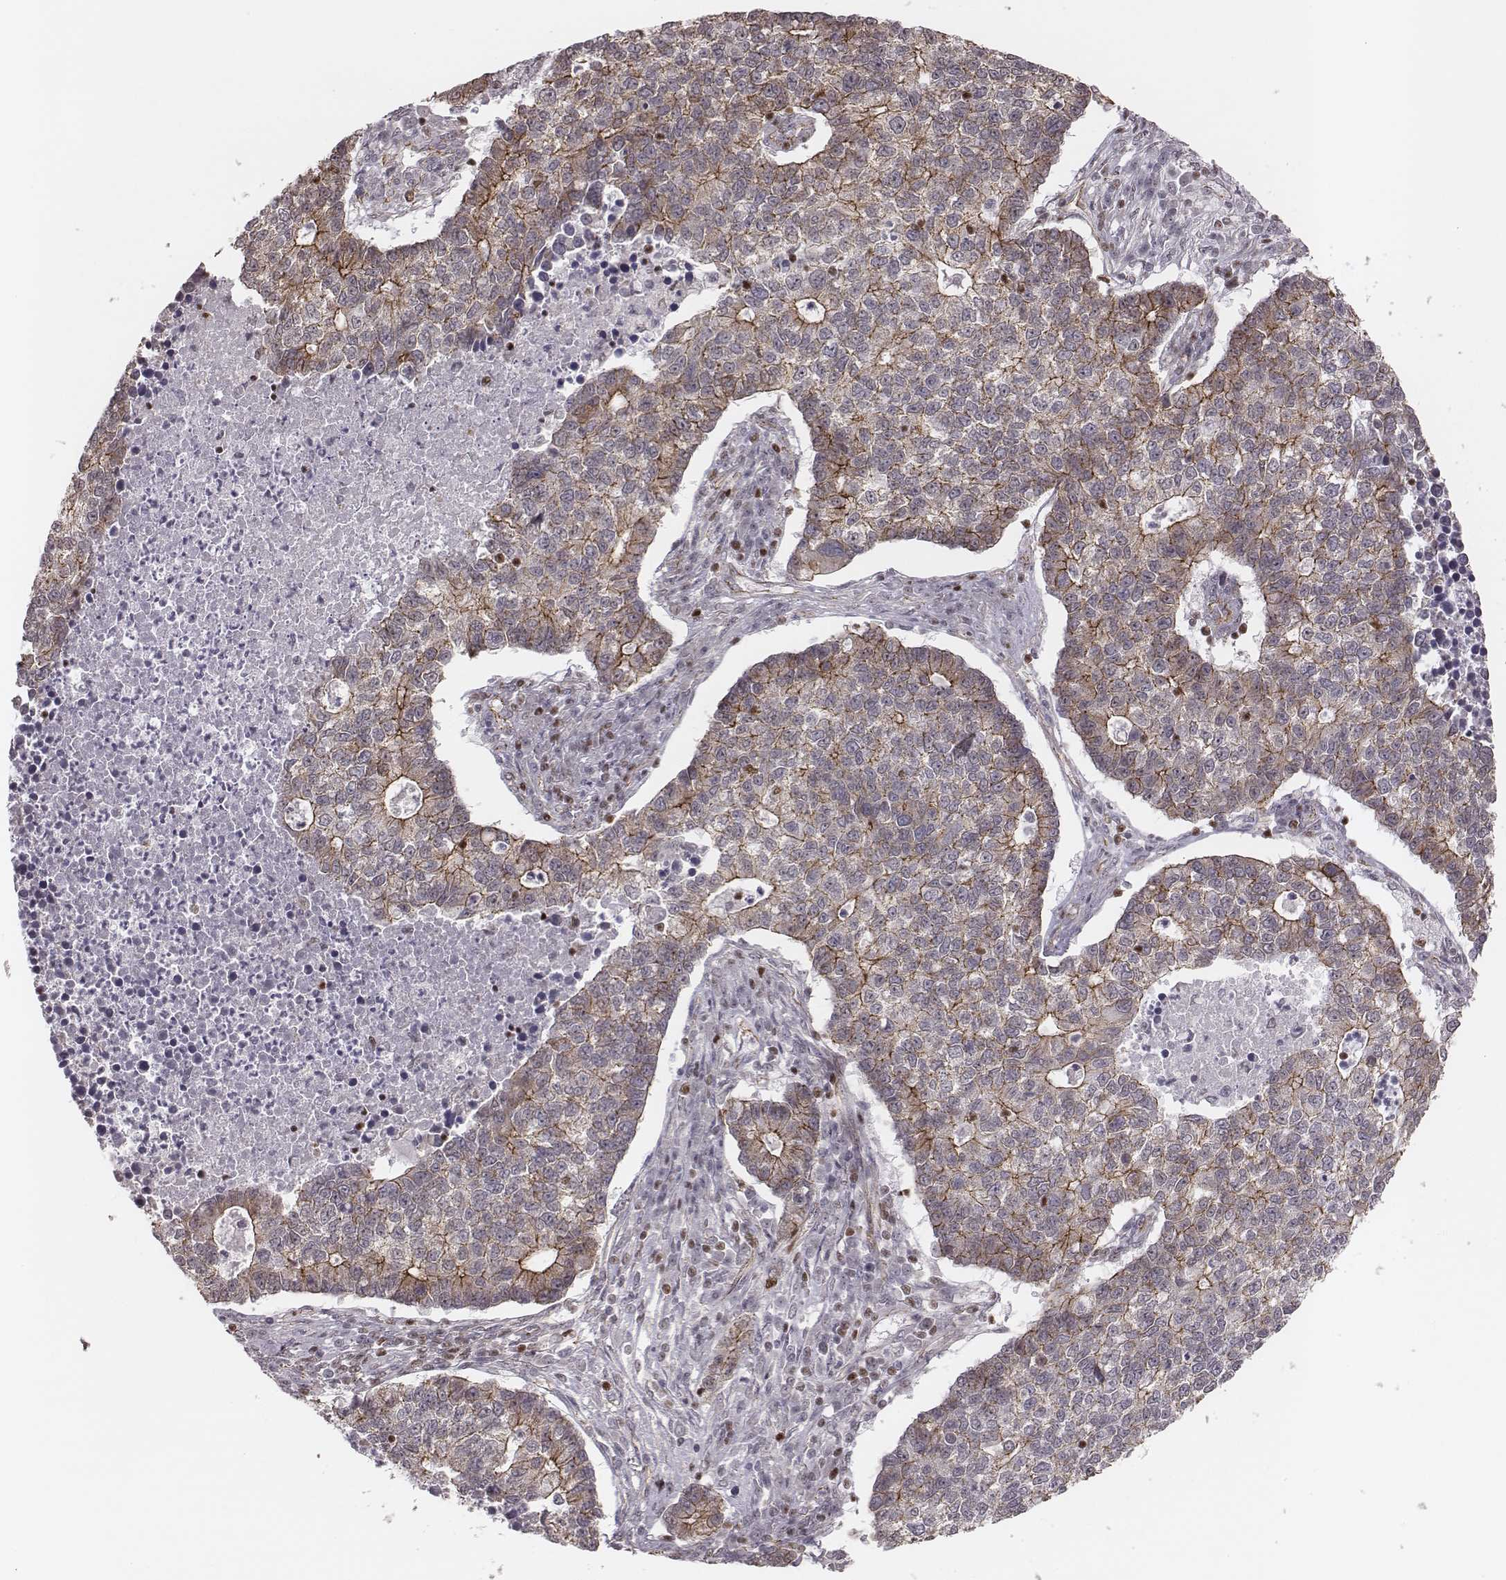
{"staining": {"intensity": "moderate", "quantity": "25%-75%", "location": "cytoplasmic/membranous"}, "tissue": "lung cancer", "cell_type": "Tumor cells", "image_type": "cancer", "snomed": [{"axis": "morphology", "description": "Adenocarcinoma, NOS"}, {"axis": "topography", "description": "Lung"}], "caption": "Moderate cytoplasmic/membranous expression is seen in about 25%-75% of tumor cells in lung adenocarcinoma.", "gene": "WDR59", "patient": {"sex": "male", "age": 57}}